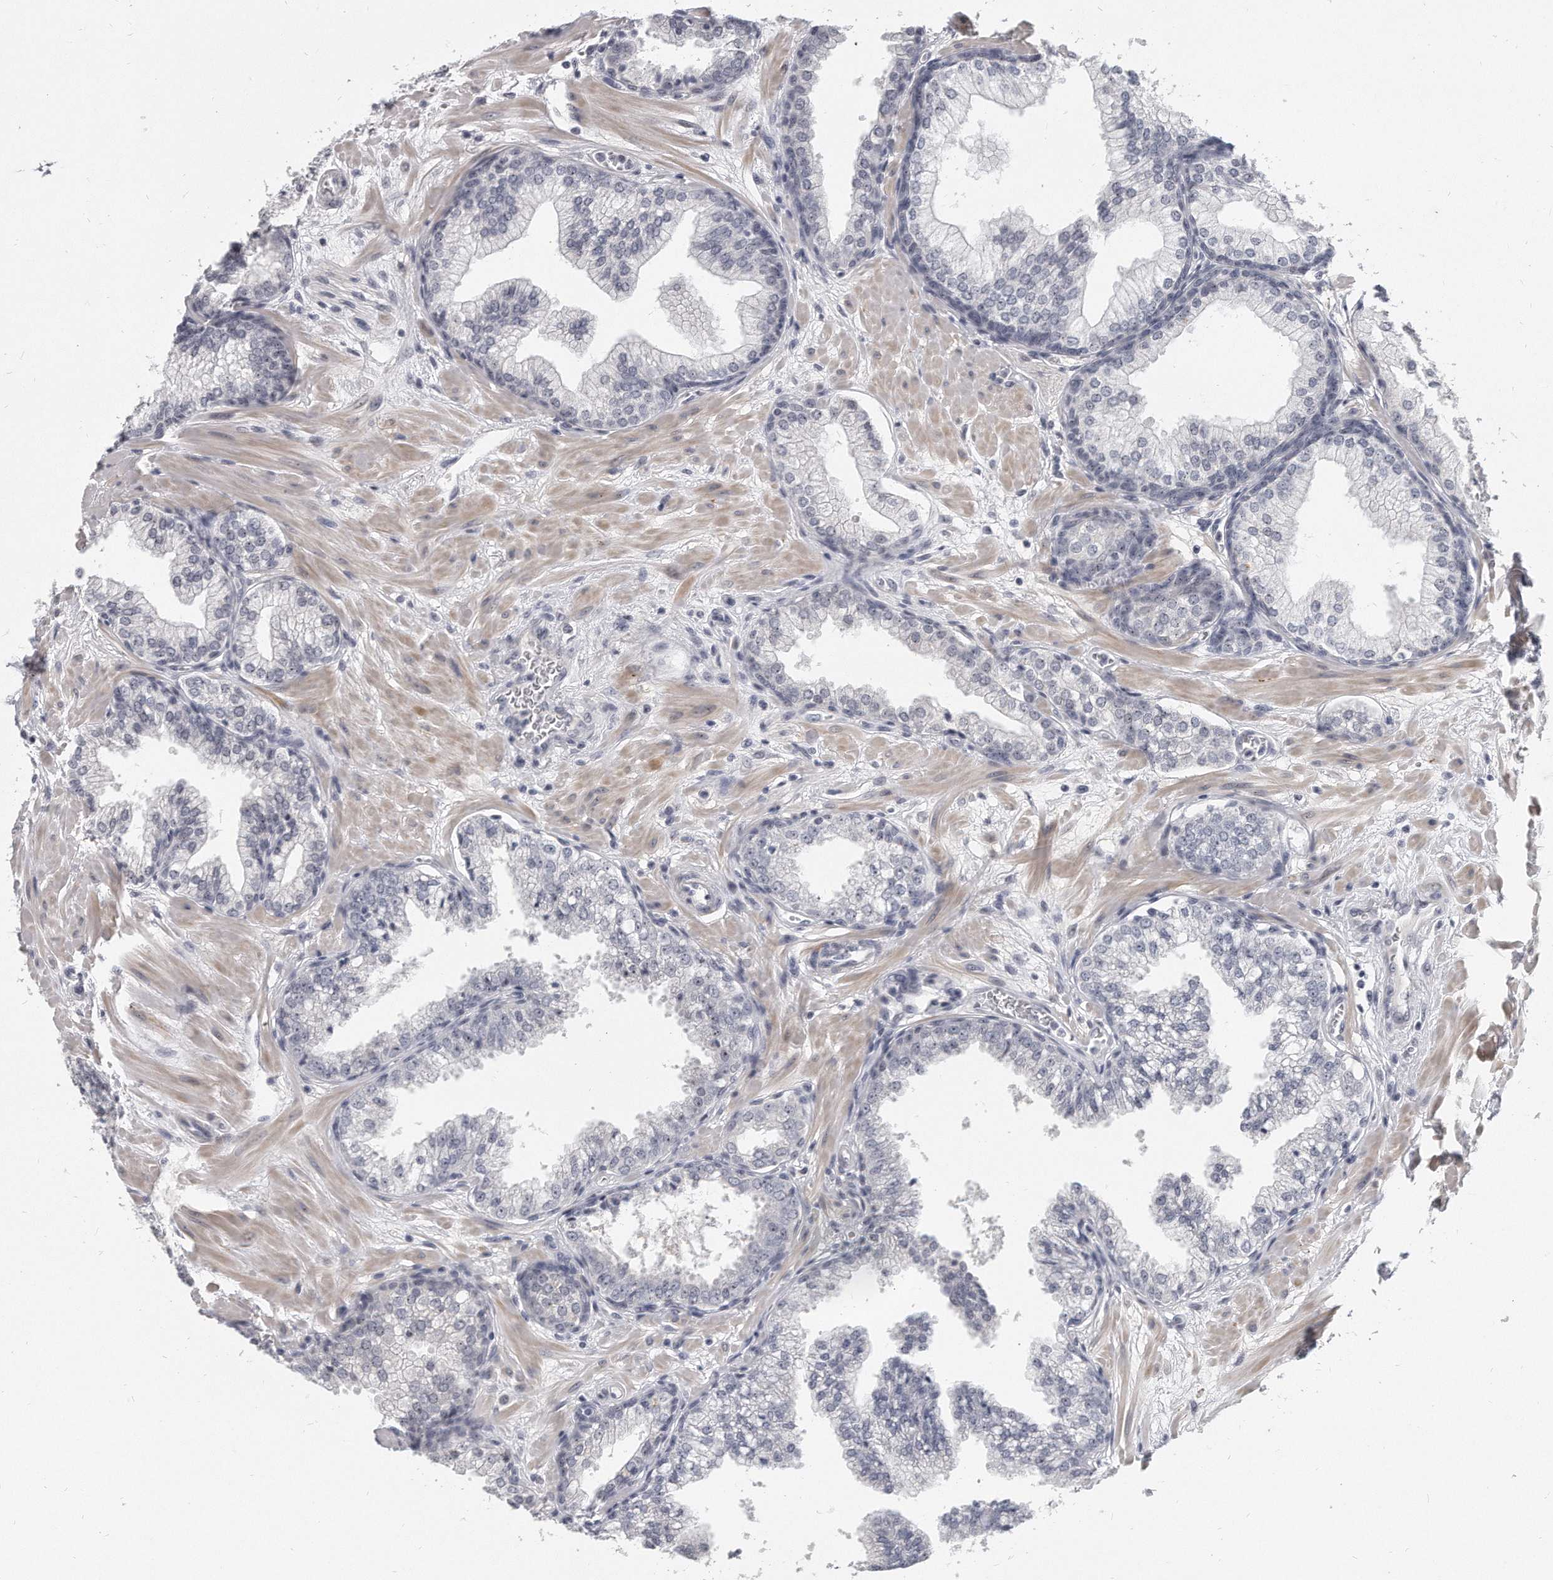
{"staining": {"intensity": "negative", "quantity": "none", "location": "none"}, "tissue": "prostate", "cell_type": "Glandular cells", "image_type": "normal", "snomed": [{"axis": "morphology", "description": "Normal tissue, NOS"}, {"axis": "morphology", "description": "Urothelial carcinoma, Low grade"}, {"axis": "topography", "description": "Urinary bladder"}, {"axis": "topography", "description": "Prostate"}], "caption": "This is an immunohistochemistry (IHC) photomicrograph of unremarkable prostate. There is no positivity in glandular cells.", "gene": "TFCP2L1", "patient": {"sex": "male", "age": 60}}